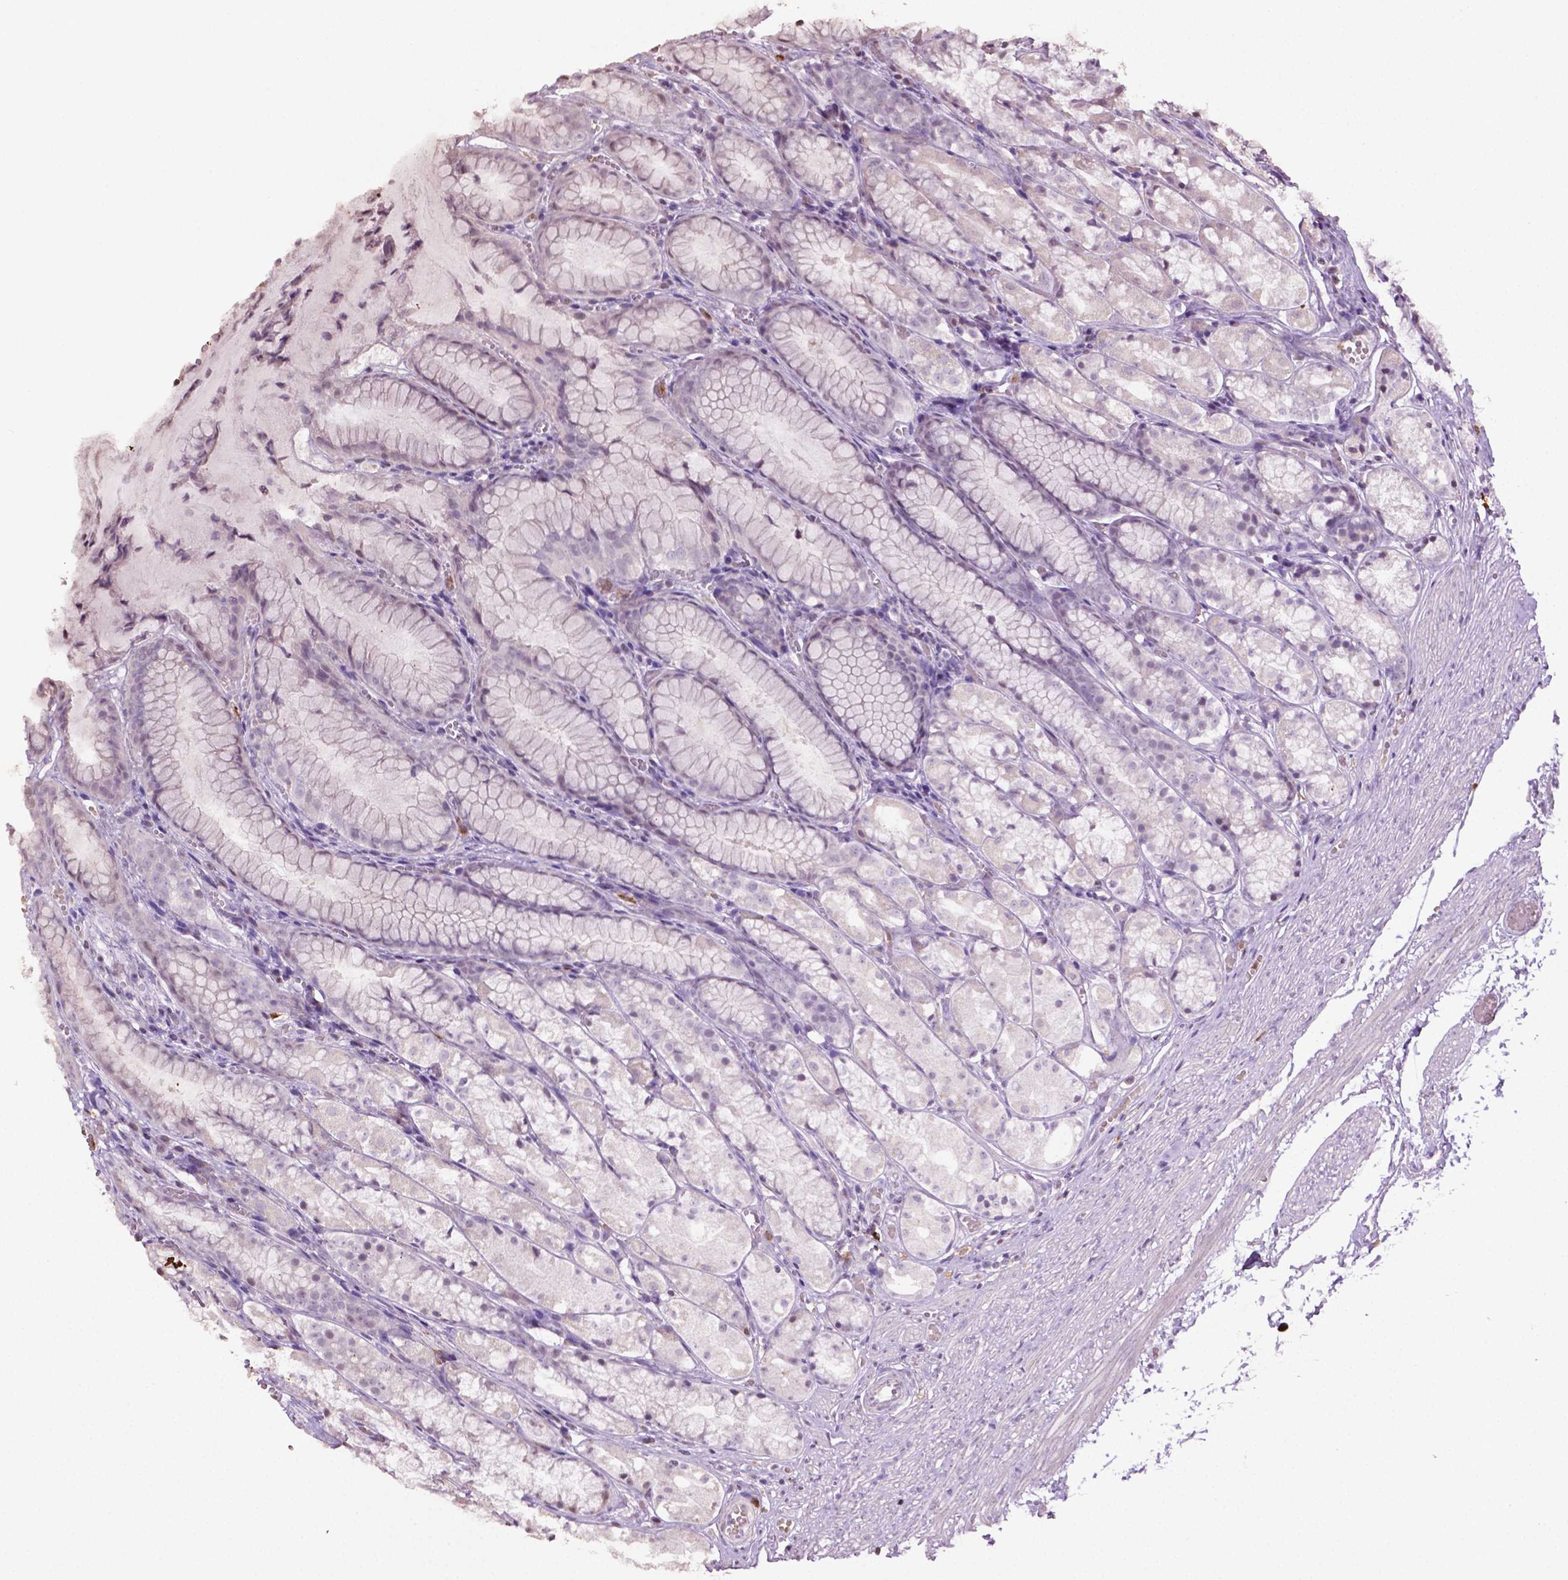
{"staining": {"intensity": "negative", "quantity": "none", "location": "none"}, "tissue": "stomach", "cell_type": "Glandular cells", "image_type": "normal", "snomed": [{"axis": "morphology", "description": "Normal tissue, NOS"}, {"axis": "topography", "description": "Stomach"}], "caption": "High power microscopy image of an IHC micrograph of benign stomach, revealing no significant staining in glandular cells. Brightfield microscopy of immunohistochemistry stained with DAB (3,3'-diaminobenzidine) (brown) and hematoxylin (blue), captured at high magnification.", "gene": "NTNG2", "patient": {"sex": "male", "age": 70}}